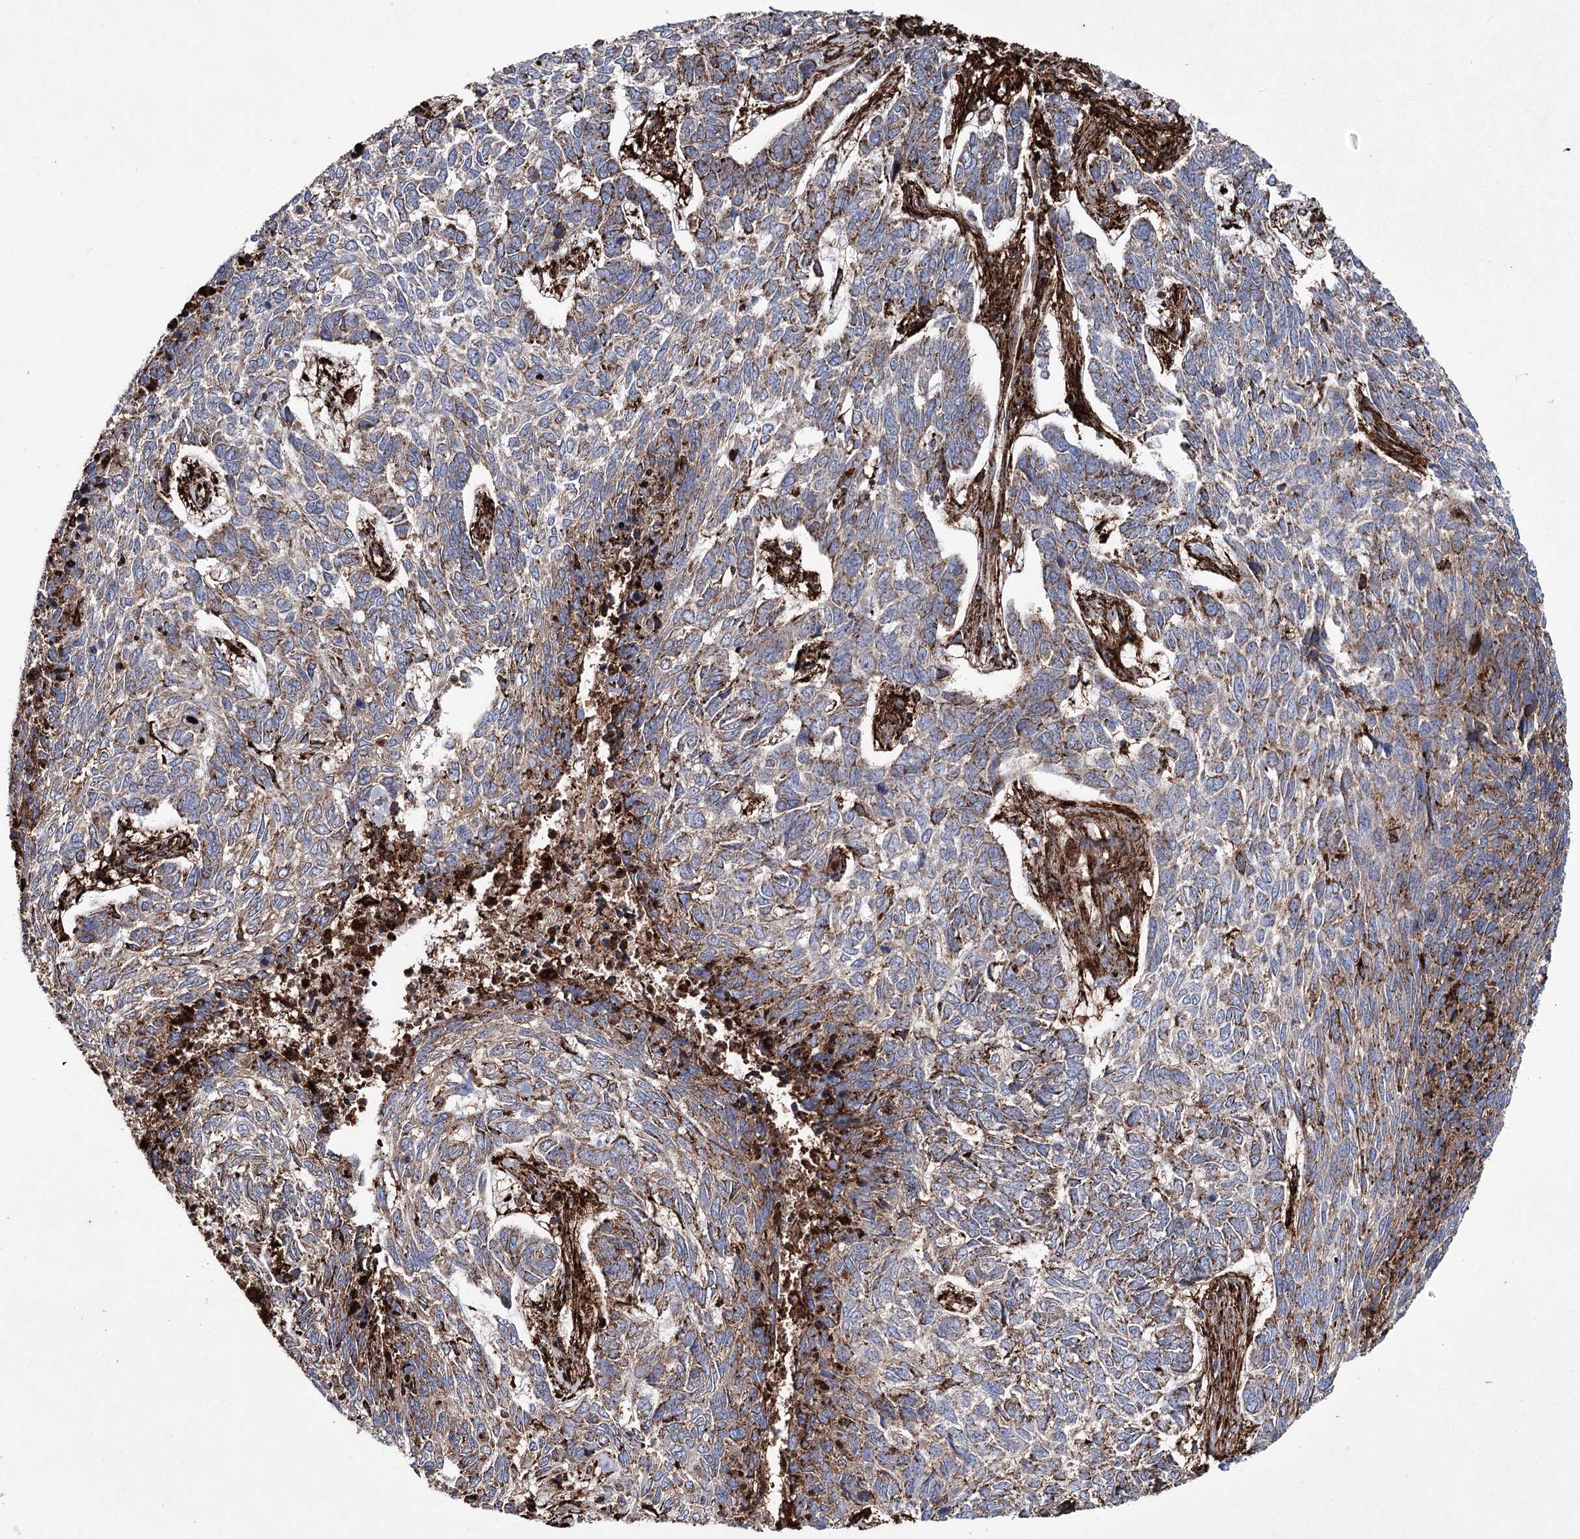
{"staining": {"intensity": "weak", "quantity": "25%-75%", "location": "cytoplasmic/membranous"}, "tissue": "skin cancer", "cell_type": "Tumor cells", "image_type": "cancer", "snomed": [{"axis": "morphology", "description": "Basal cell carcinoma"}, {"axis": "topography", "description": "Skin"}], "caption": "This histopathology image shows skin basal cell carcinoma stained with immunohistochemistry (IHC) to label a protein in brown. The cytoplasmic/membranous of tumor cells show weak positivity for the protein. Nuclei are counter-stained blue.", "gene": "DCUN1D4", "patient": {"sex": "female", "age": 65}}